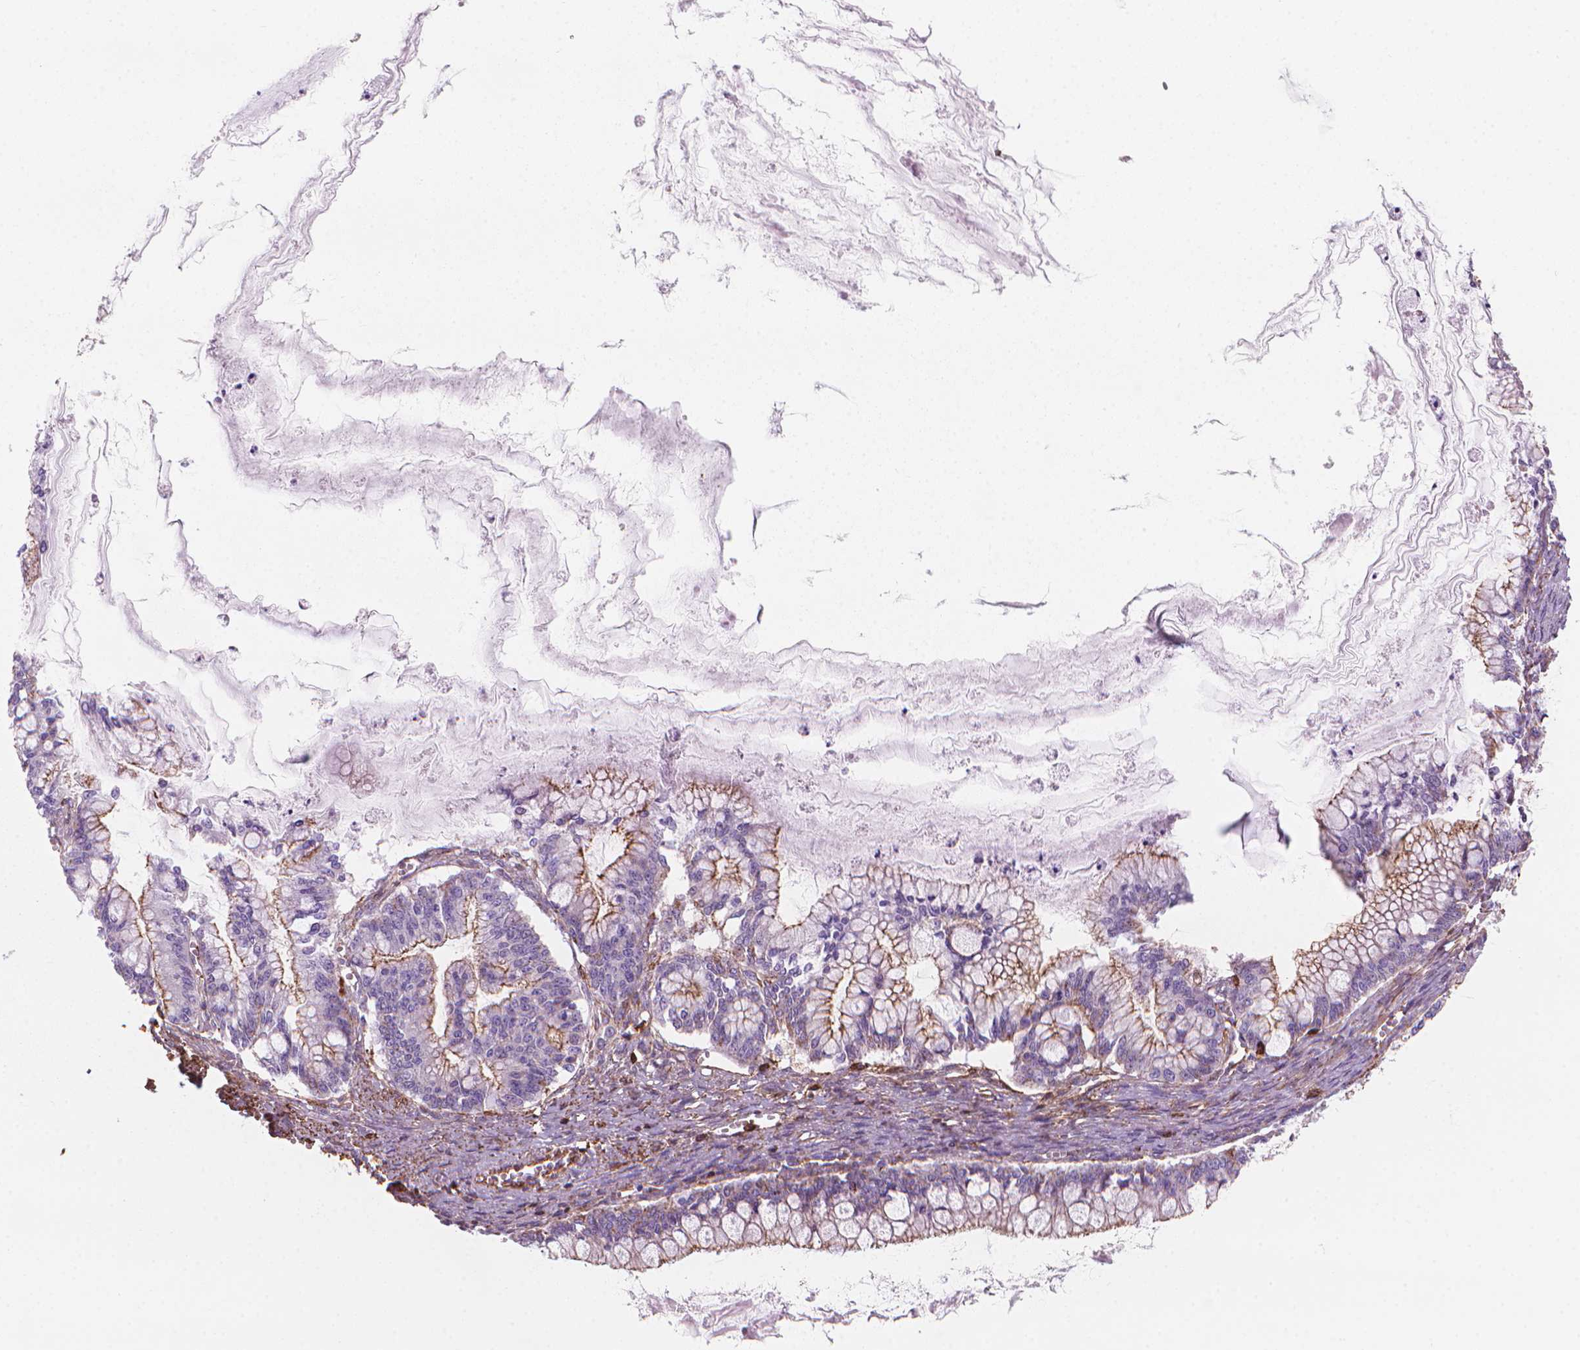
{"staining": {"intensity": "weak", "quantity": "25%-75%", "location": "cytoplasmic/membranous"}, "tissue": "ovarian cancer", "cell_type": "Tumor cells", "image_type": "cancer", "snomed": [{"axis": "morphology", "description": "Cystadenocarcinoma, mucinous, NOS"}, {"axis": "topography", "description": "Ovary"}], "caption": "Approximately 25%-75% of tumor cells in human mucinous cystadenocarcinoma (ovarian) display weak cytoplasmic/membranous protein staining as visualized by brown immunohistochemical staining.", "gene": "PATJ", "patient": {"sex": "female", "age": 67}}